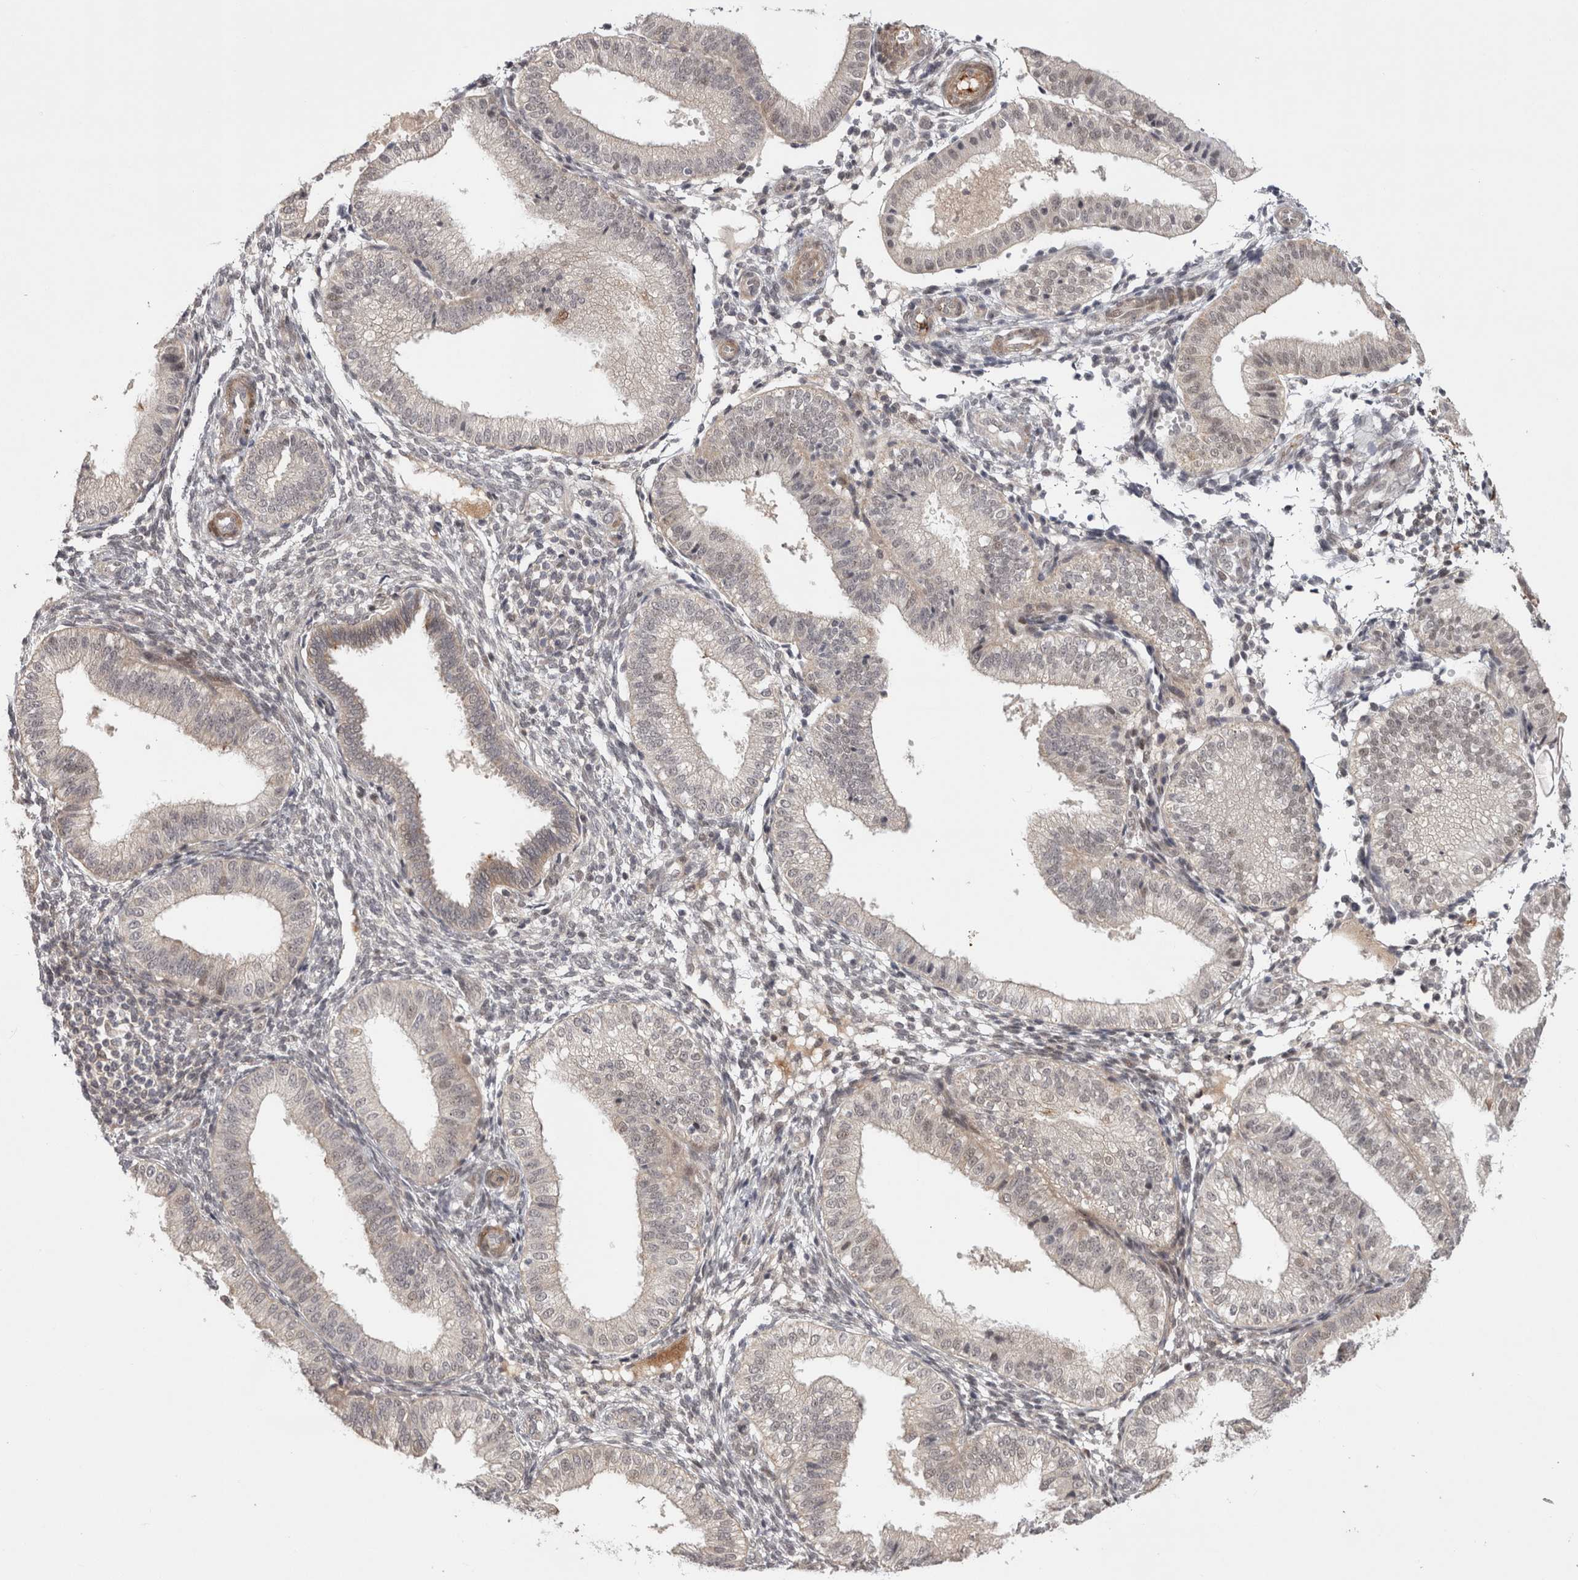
{"staining": {"intensity": "negative", "quantity": "none", "location": "none"}, "tissue": "endometrium", "cell_type": "Cells in endometrial stroma", "image_type": "normal", "snomed": [{"axis": "morphology", "description": "Normal tissue, NOS"}, {"axis": "topography", "description": "Endometrium"}], "caption": "Immunohistochemical staining of normal endometrium reveals no significant staining in cells in endometrial stroma. (Stains: DAB immunohistochemistry with hematoxylin counter stain, Microscopy: brightfield microscopy at high magnification).", "gene": "ZNF318", "patient": {"sex": "female", "age": 39}}